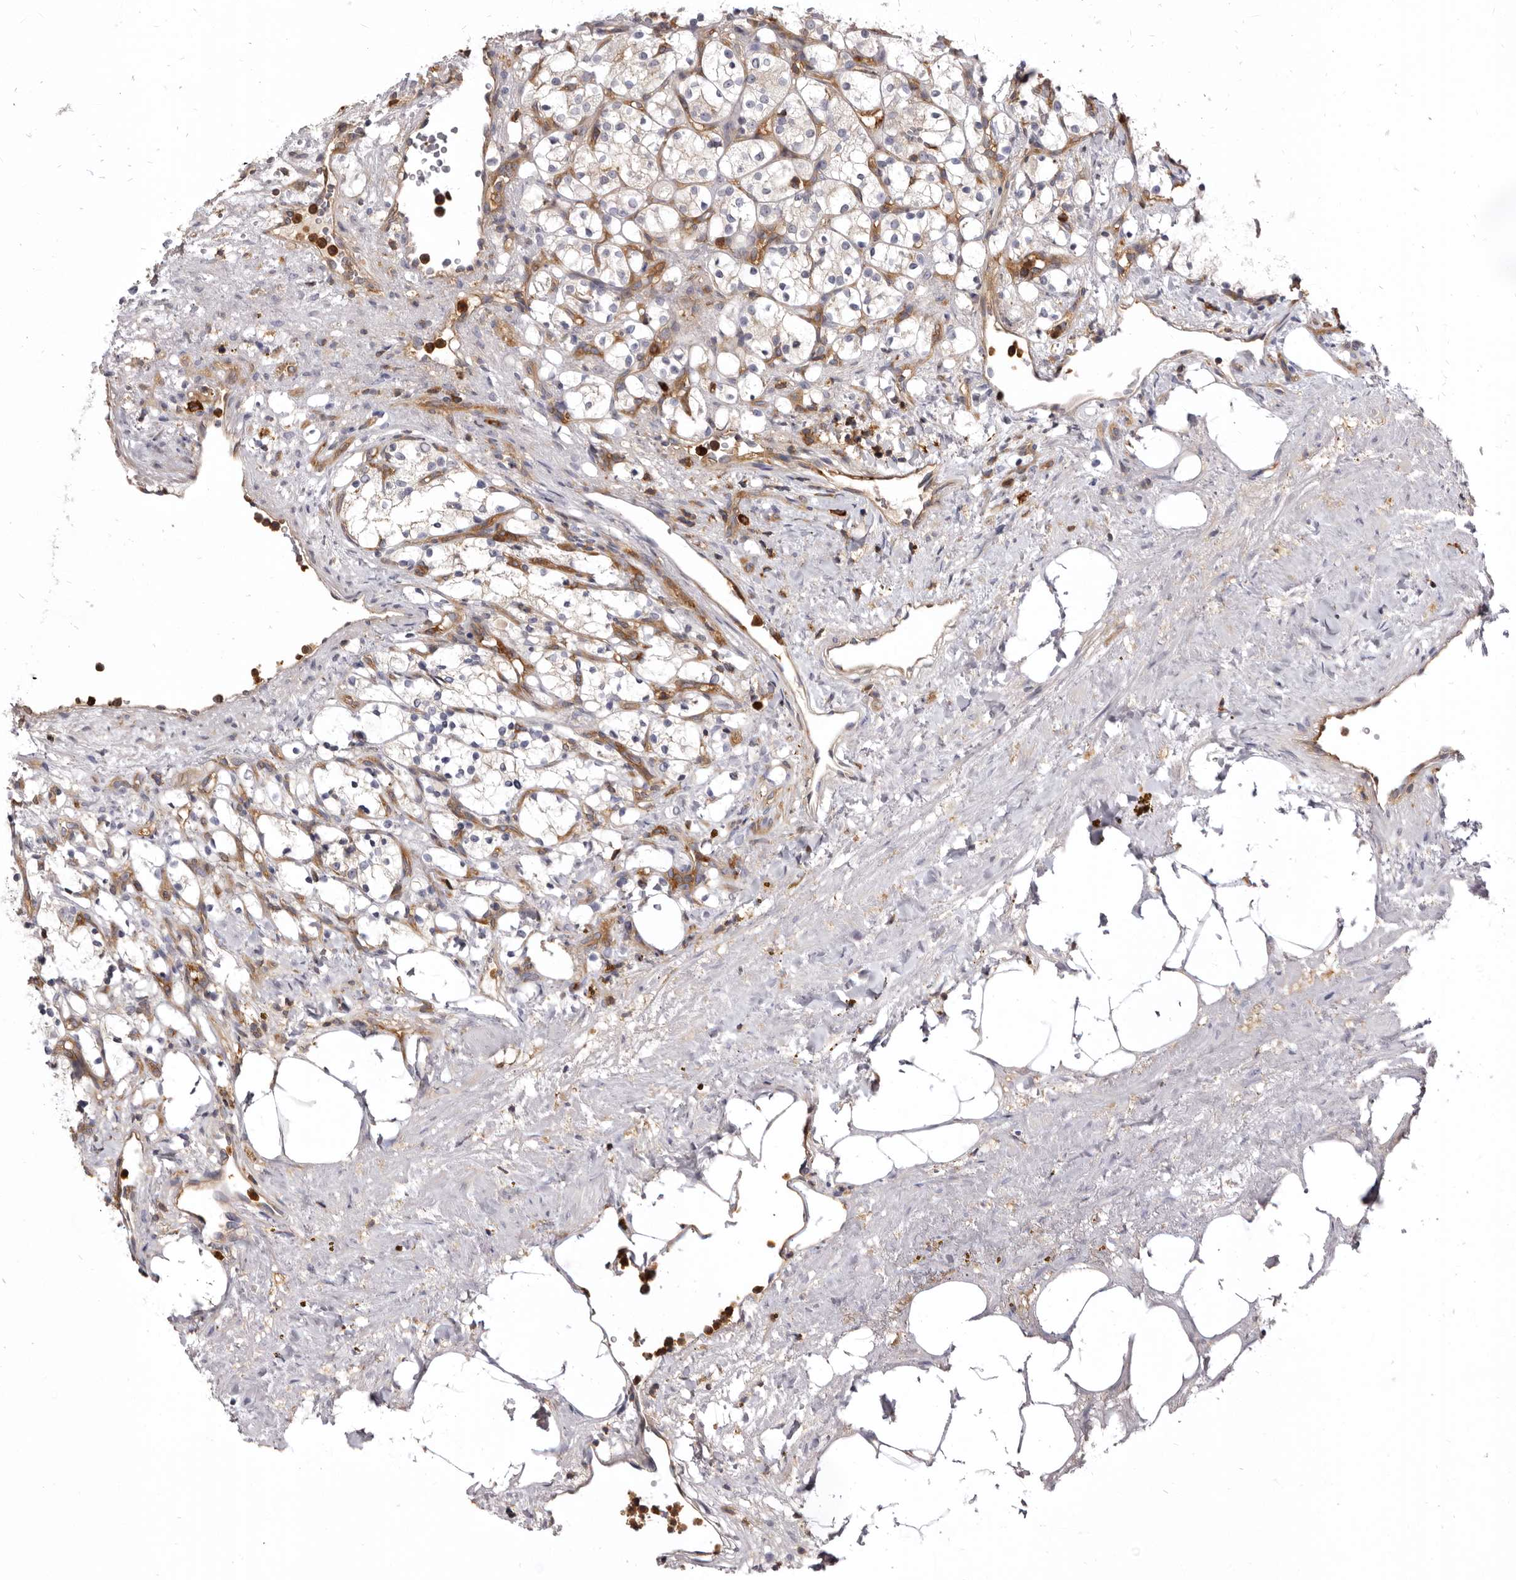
{"staining": {"intensity": "negative", "quantity": "none", "location": "none"}, "tissue": "renal cancer", "cell_type": "Tumor cells", "image_type": "cancer", "snomed": [{"axis": "morphology", "description": "Adenocarcinoma, NOS"}, {"axis": "topography", "description": "Kidney"}], "caption": "Renal cancer (adenocarcinoma) stained for a protein using IHC displays no expression tumor cells.", "gene": "CBL", "patient": {"sex": "female", "age": 69}}